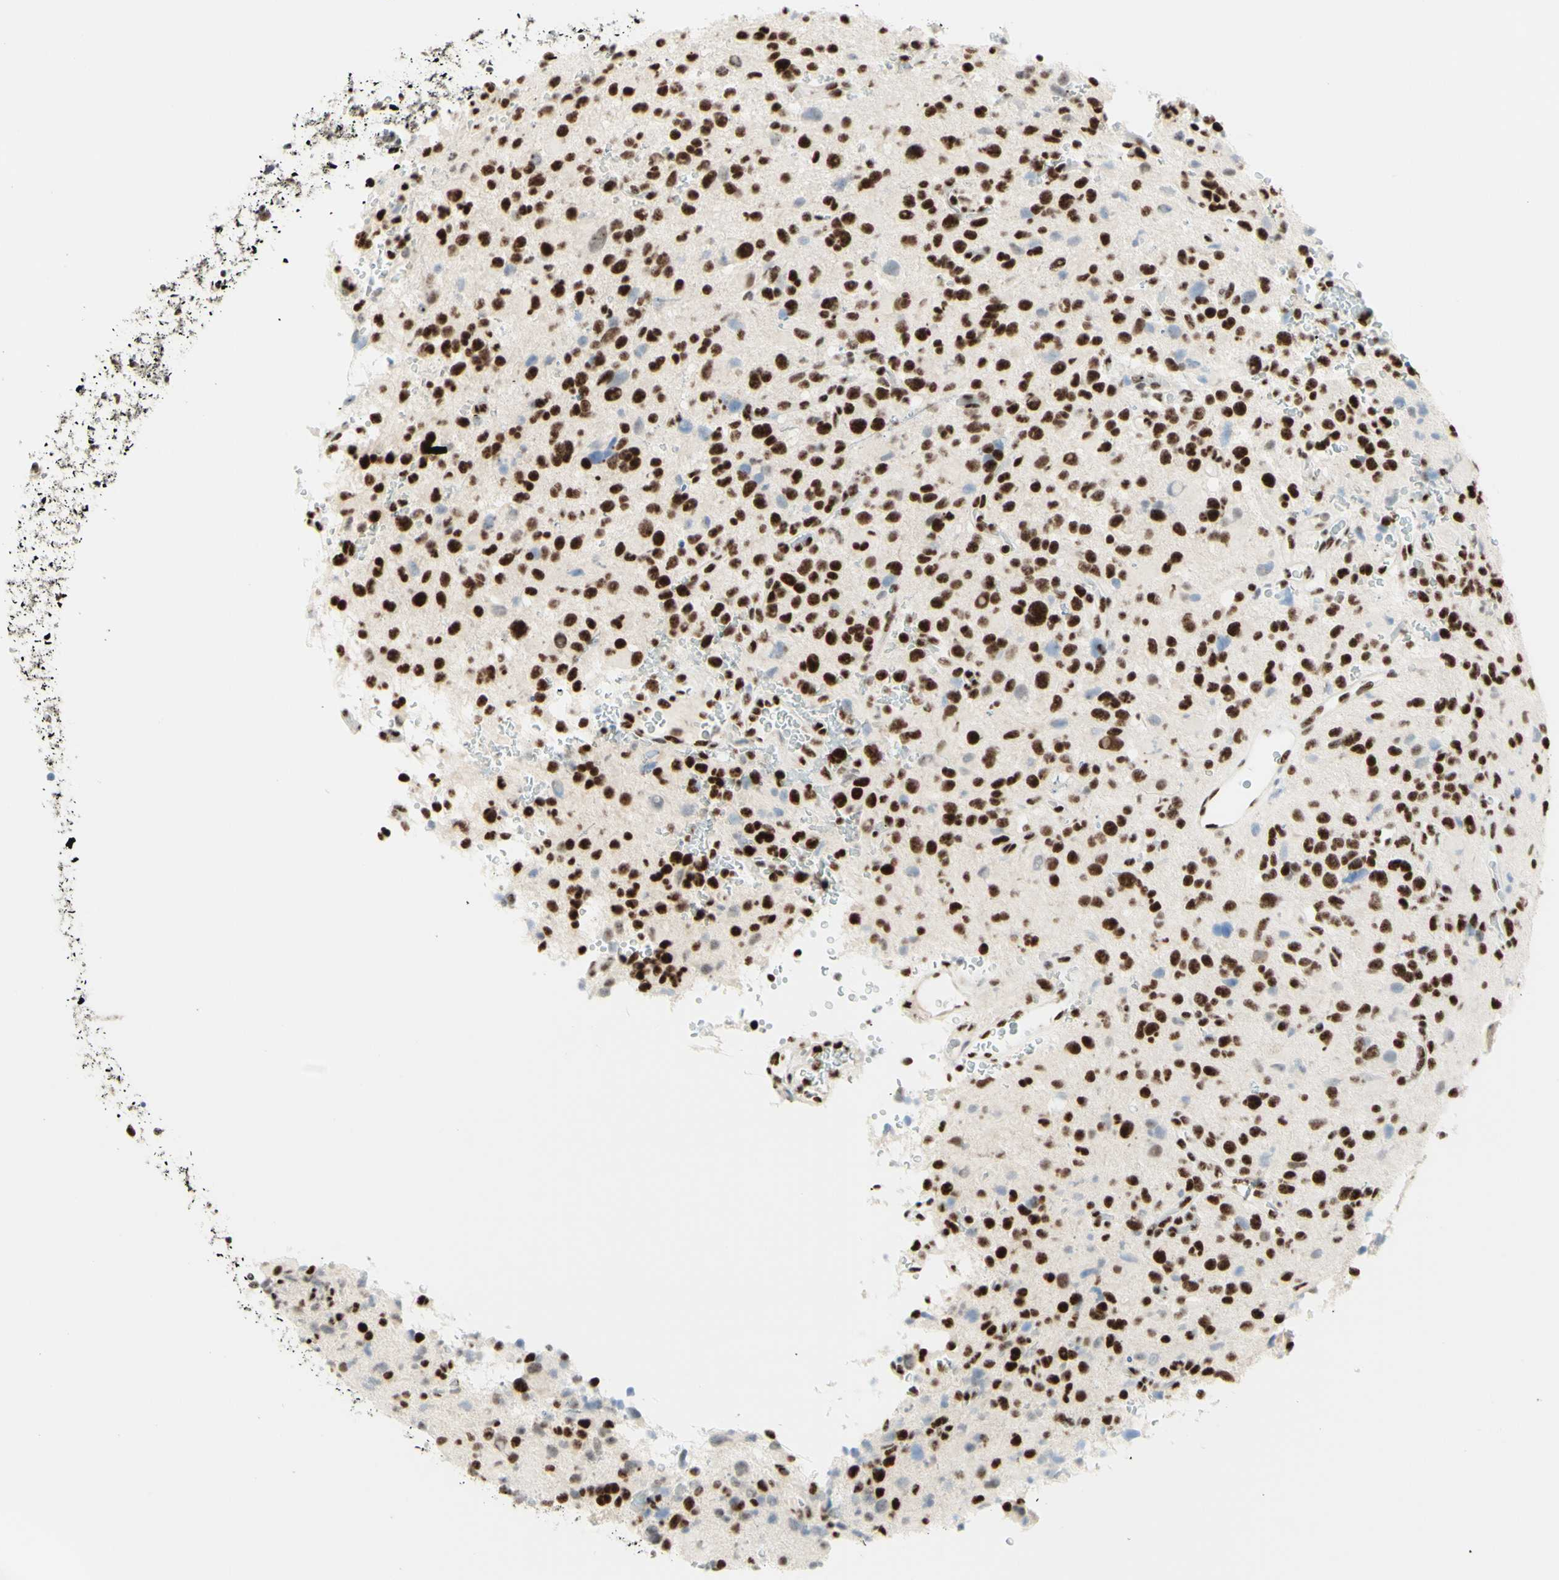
{"staining": {"intensity": "strong", "quantity": ">75%", "location": "nuclear"}, "tissue": "glioma", "cell_type": "Tumor cells", "image_type": "cancer", "snomed": [{"axis": "morphology", "description": "Glioma, malignant, High grade"}, {"axis": "topography", "description": "Brain"}], "caption": "Immunohistochemical staining of human malignant glioma (high-grade) displays strong nuclear protein staining in about >75% of tumor cells.", "gene": "WTAP", "patient": {"sex": "male", "age": 48}}